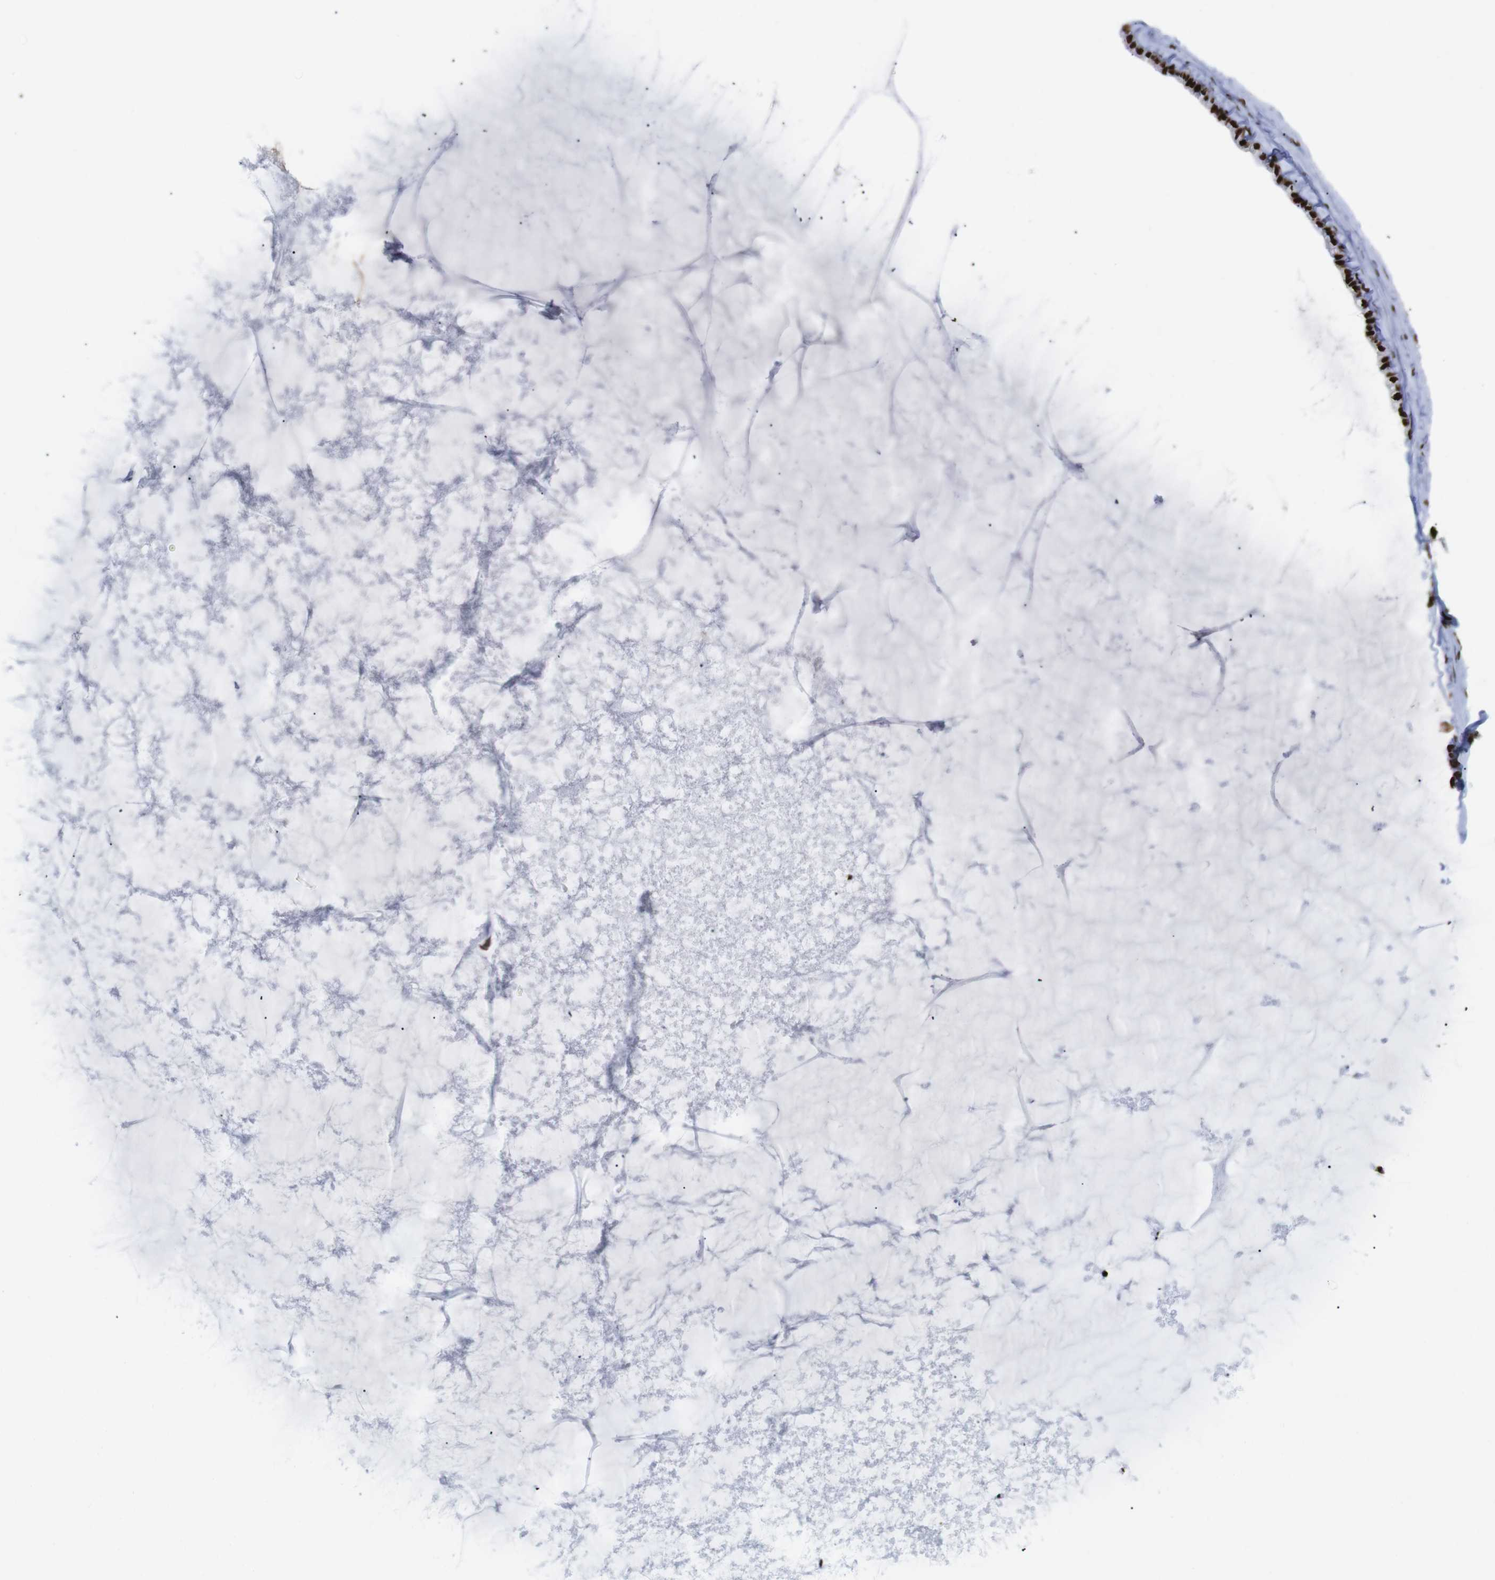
{"staining": {"intensity": "strong", "quantity": ">75%", "location": "nuclear"}, "tissue": "cervix", "cell_type": "Glandular cells", "image_type": "normal", "snomed": [{"axis": "morphology", "description": "Normal tissue, NOS"}, {"axis": "topography", "description": "Cervix"}], "caption": "The image demonstrates a brown stain indicating the presence of a protein in the nuclear of glandular cells in cervix. The staining was performed using DAB (3,3'-diaminobenzidine), with brown indicating positive protein expression. Nuclei are stained blue with hematoxylin.", "gene": "H1", "patient": {"sex": "female", "age": 39}}